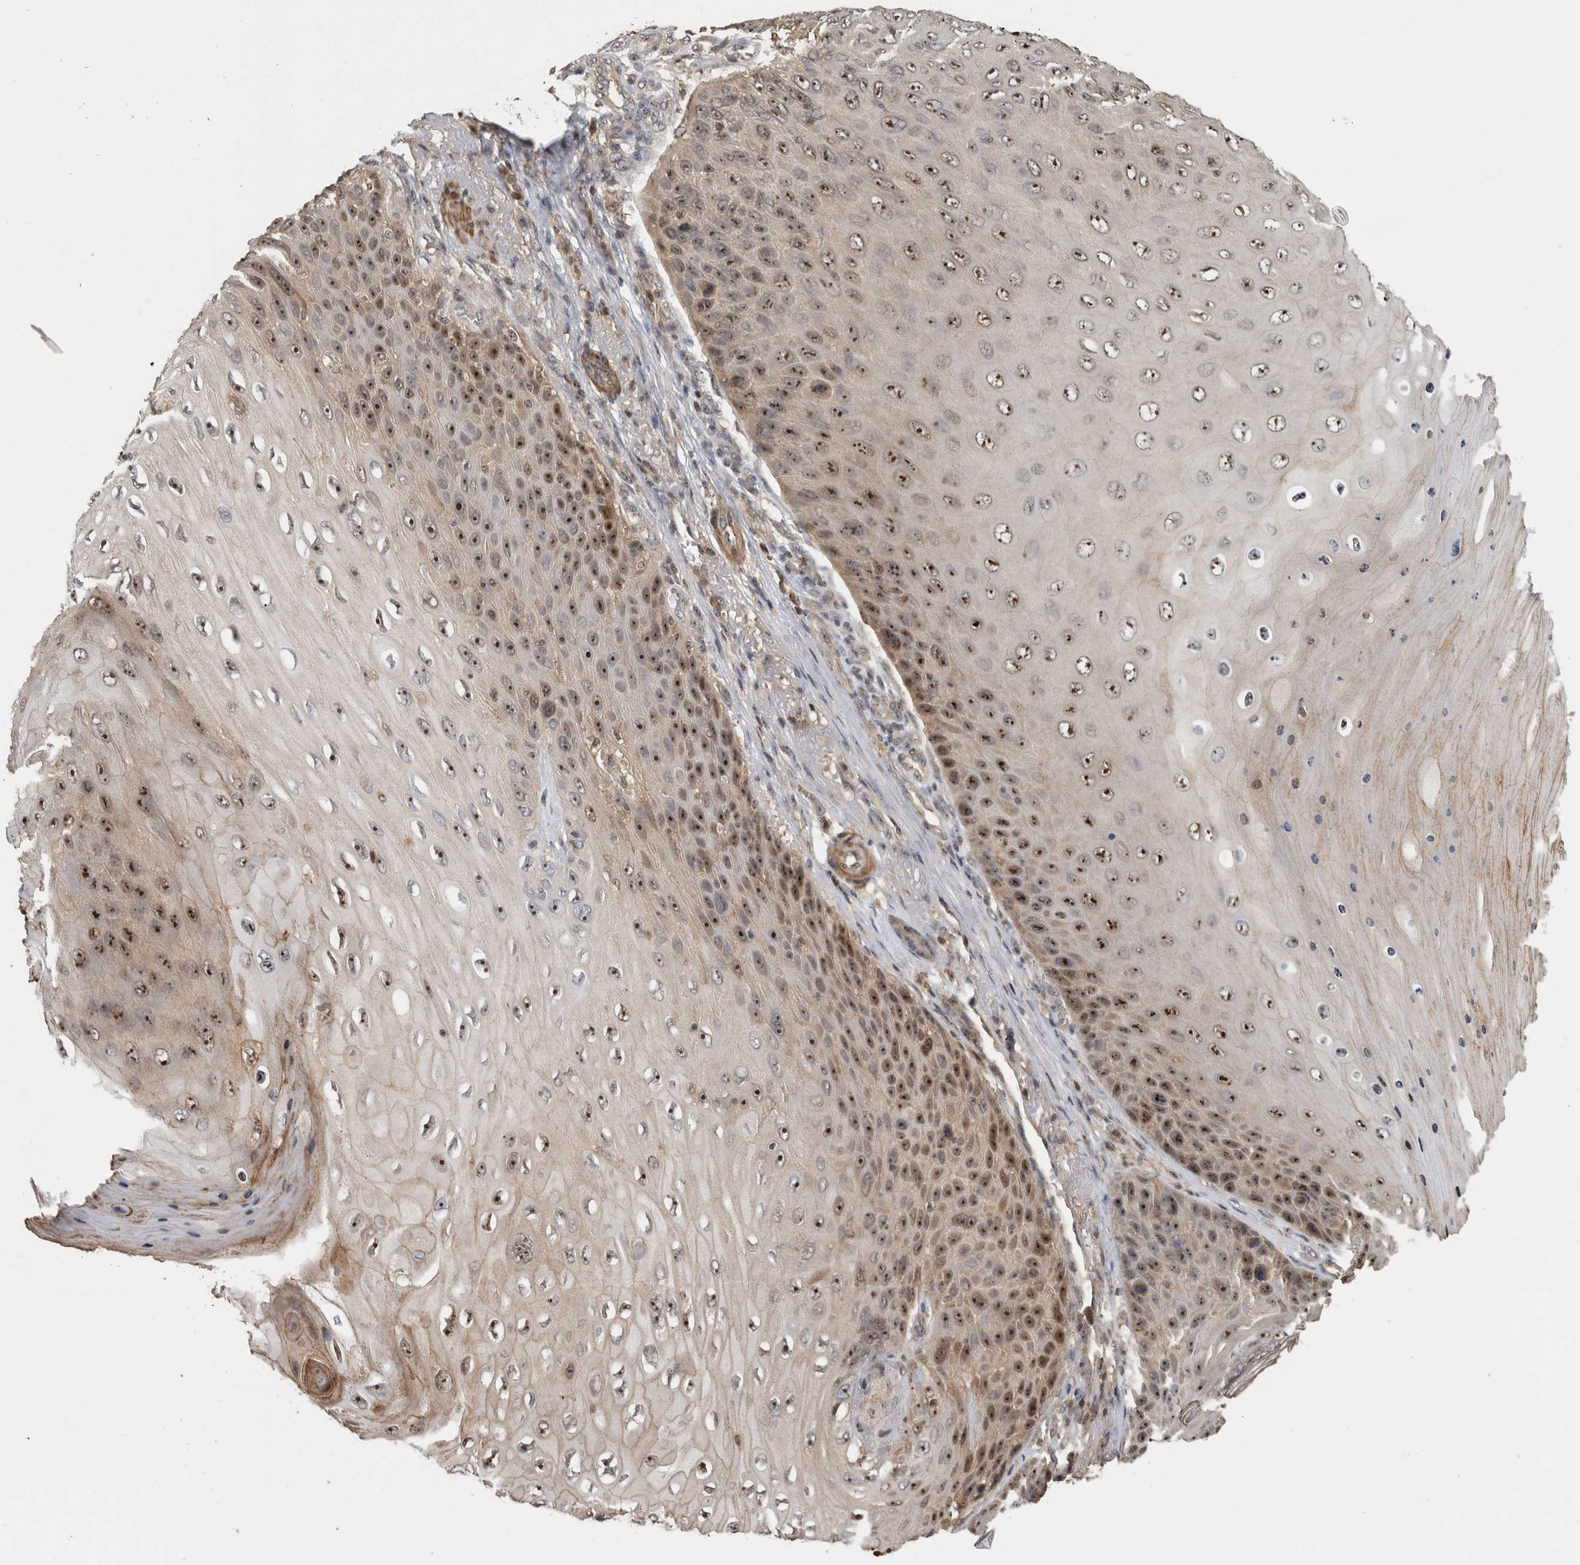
{"staining": {"intensity": "strong", "quantity": "25%-75%", "location": "nuclear"}, "tissue": "skin cancer", "cell_type": "Tumor cells", "image_type": "cancer", "snomed": [{"axis": "morphology", "description": "Squamous cell carcinoma, NOS"}, {"axis": "topography", "description": "Skin"}], "caption": "Protein staining displays strong nuclear positivity in about 25%-75% of tumor cells in skin cancer. (IHC, brightfield microscopy, high magnification).", "gene": "TDRD7", "patient": {"sex": "female", "age": 88}}